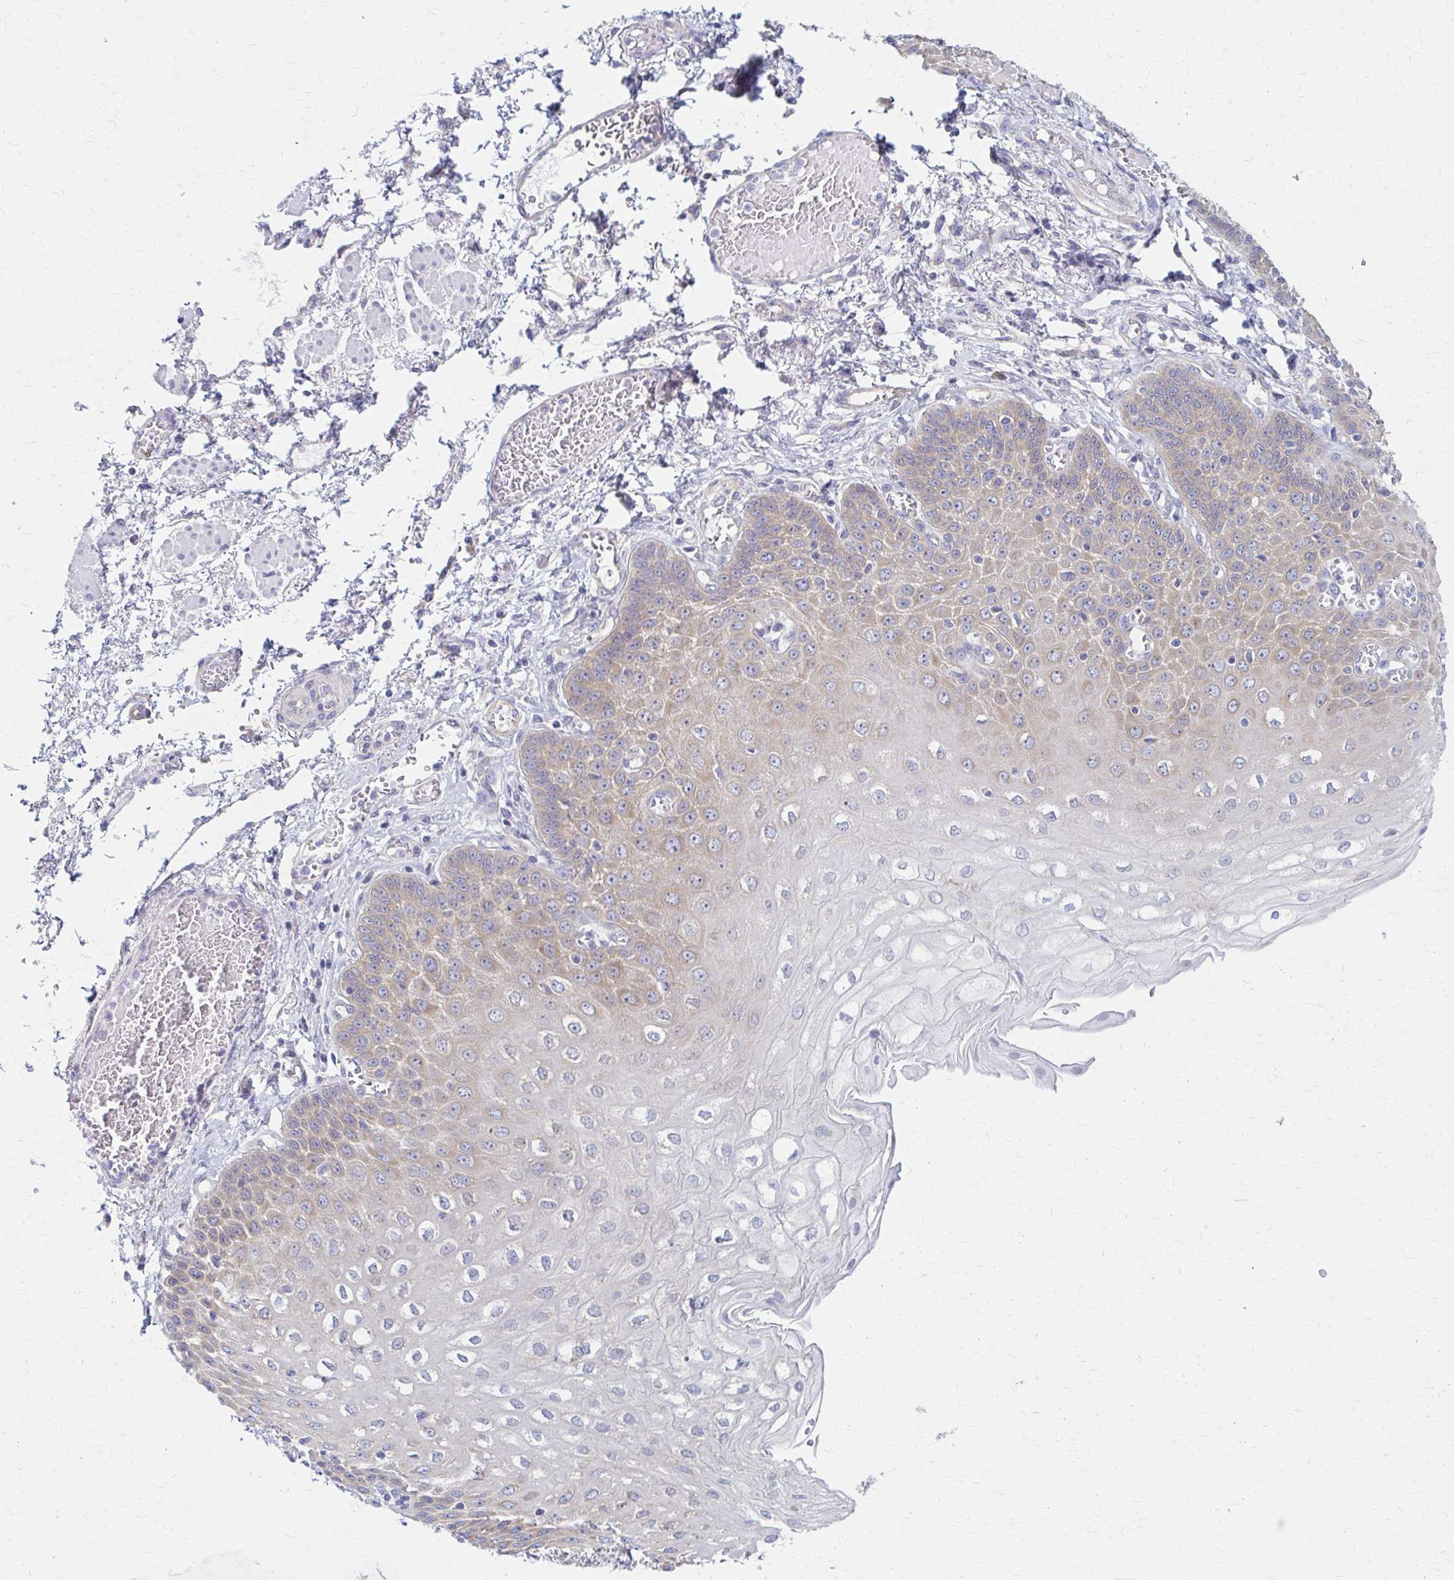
{"staining": {"intensity": "moderate", "quantity": "25%-75%", "location": "cytoplasmic/membranous"}, "tissue": "esophagus", "cell_type": "Squamous epithelial cells", "image_type": "normal", "snomed": [{"axis": "morphology", "description": "Normal tissue, NOS"}, {"axis": "morphology", "description": "Adenocarcinoma, NOS"}, {"axis": "topography", "description": "Esophagus"}], "caption": "Protein analysis of normal esophagus reveals moderate cytoplasmic/membranous staining in about 25%-75% of squamous epithelial cells. (Stains: DAB in brown, nuclei in blue, Microscopy: brightfield microscopy at high magnification).", "gene": "RPL27A", "patient": {"sex": "male", "age": 81}}